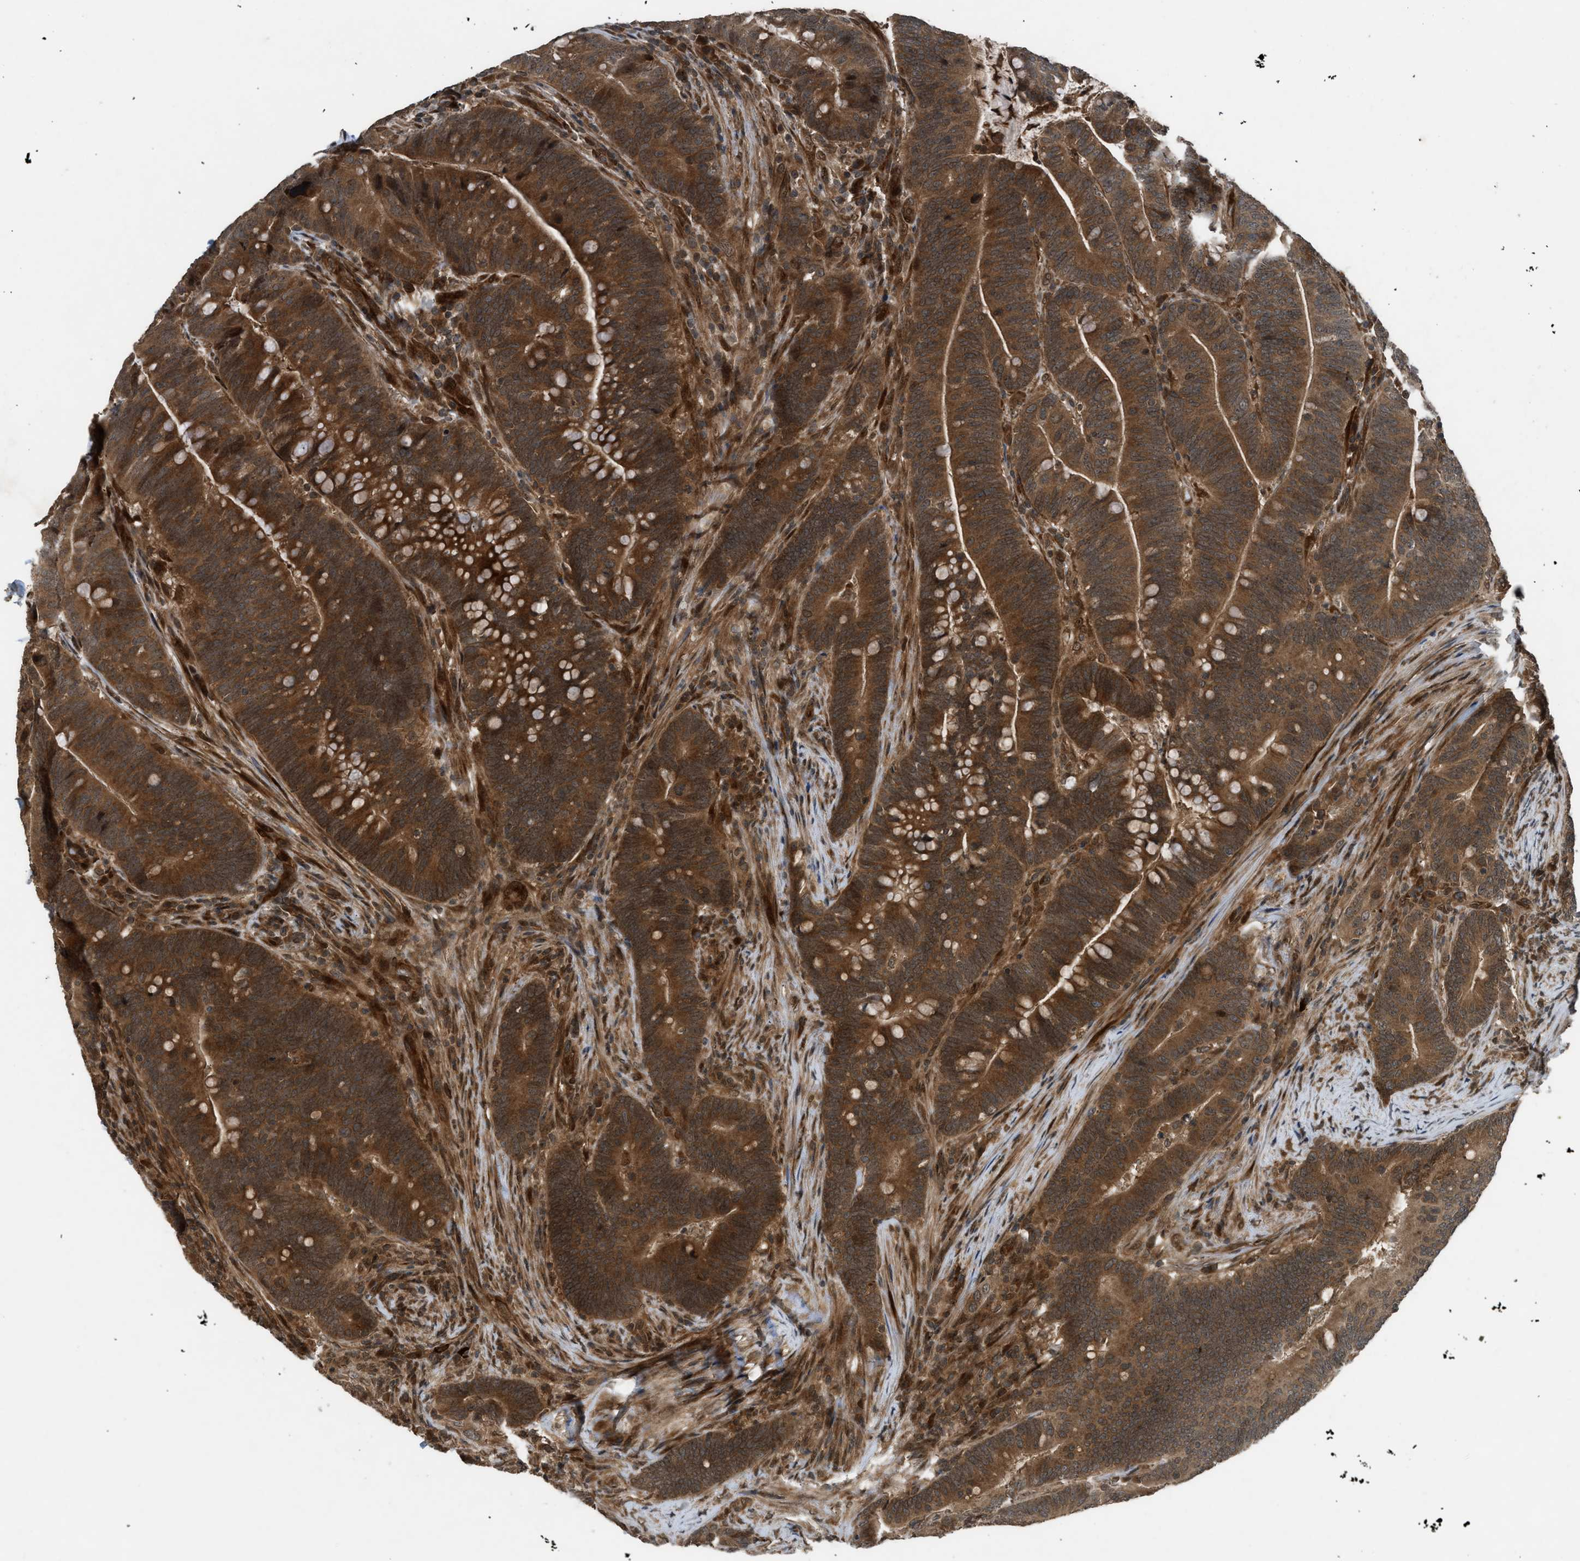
{"staining": {"intensity": "strong", "quantity": ">75%", "location": "cytoplasmic/membranous"}, "tissue": "colorectal cancer", "cell_type": "Tumor cells", "image_type": "cancer", "snomed": [{"axis": "morphology", "description": "Normal tissue, NOS"}, {"axis": "morphology", "description": "Adenocarcinoma, NOS"}, {"axis": "topography", "description": "Colon"}], "caption": "Colorectal cancer stained for a protein demonstrates strong cytoplasmic/membranous positivity in tumor cells.", "gene": "TXNL1", "patient": {"sex": "female", "age": 66}}